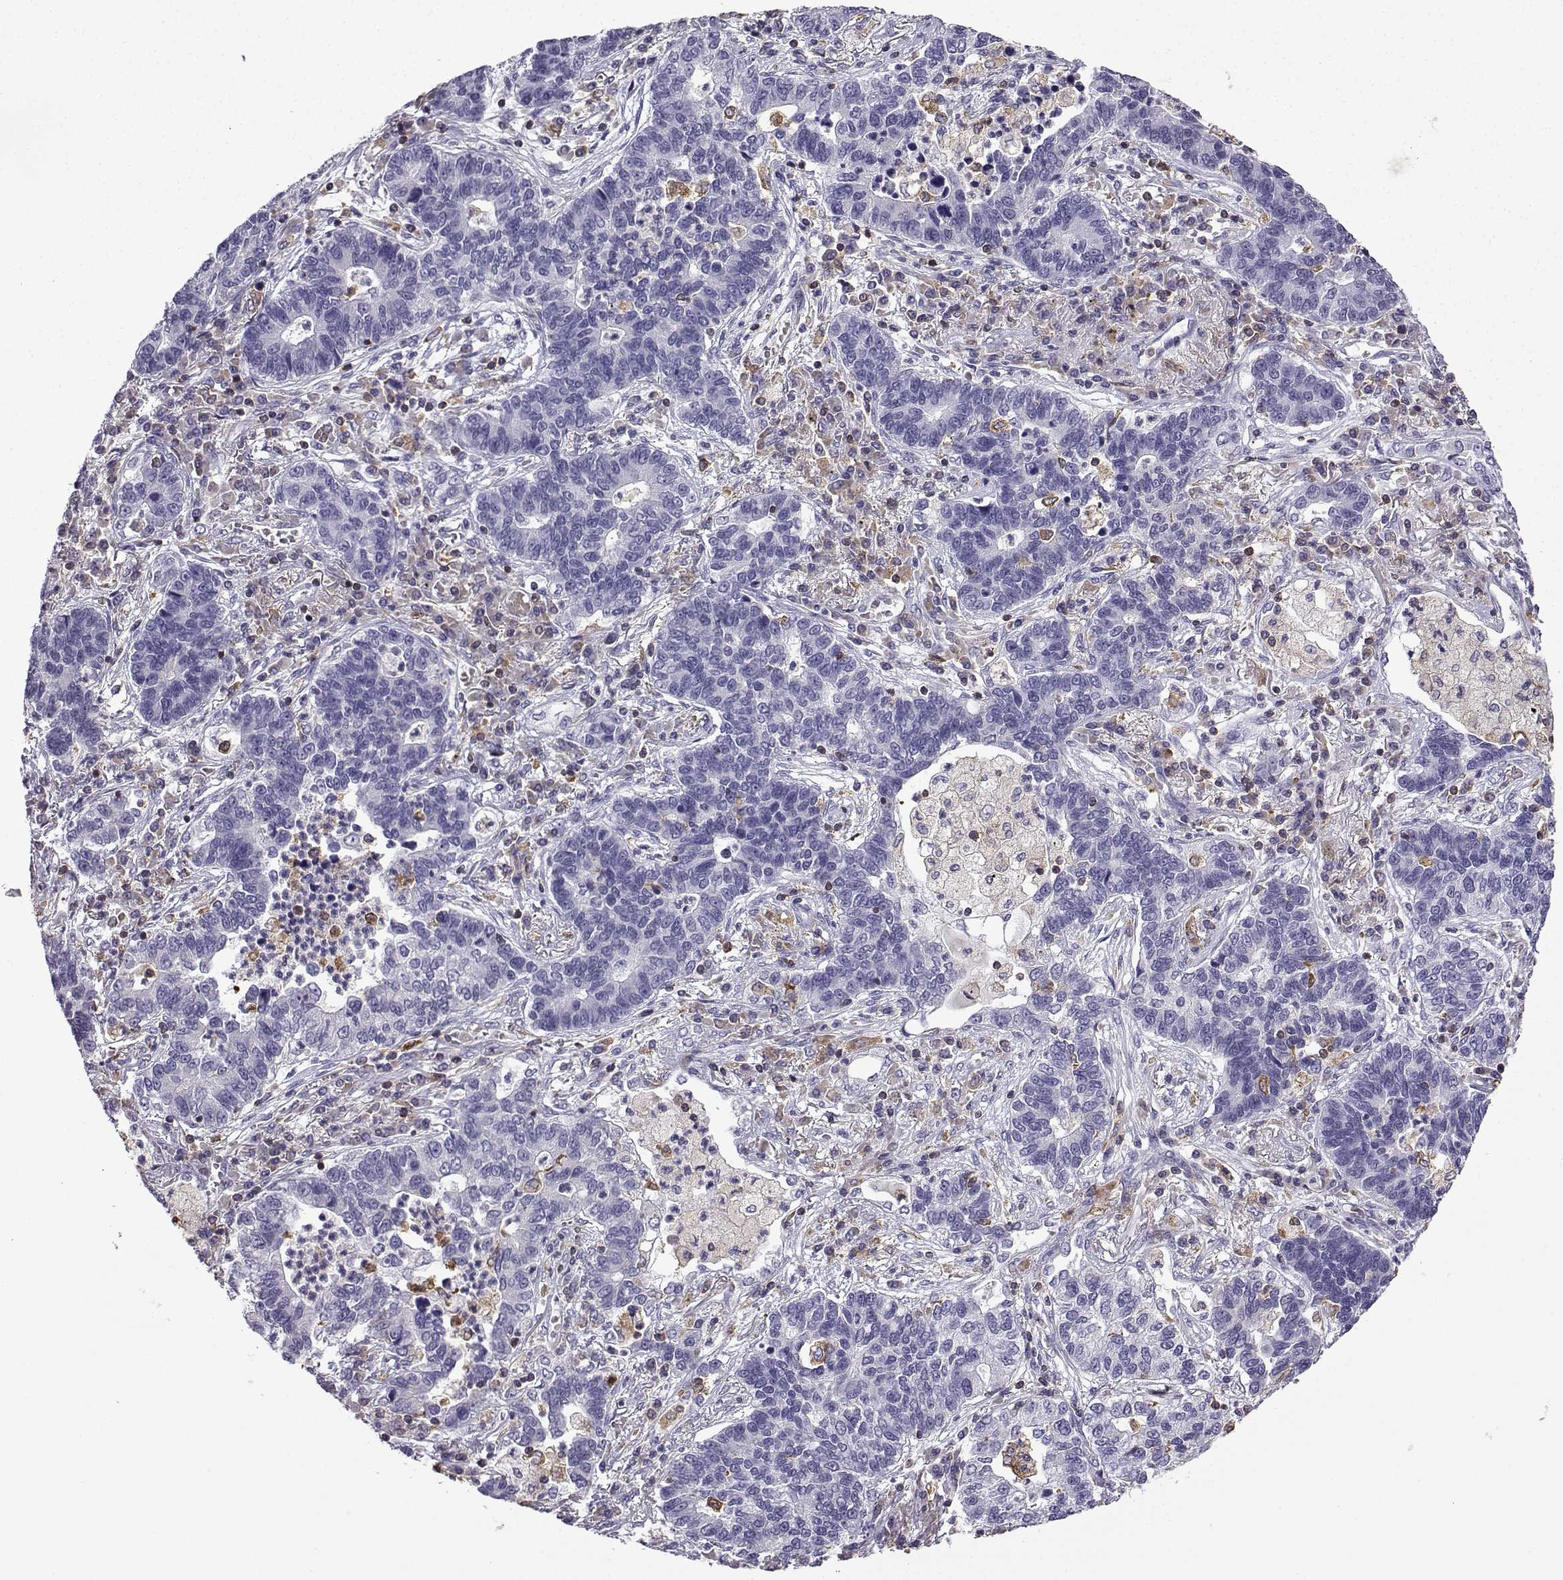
{"staining": {"intensity": "negative", "quantity": "none", "location": "none"}, "tissue": "lung cancer", "cell_type": "Tumor cells", "image_type": "cancer", "snomed": [{"axis": "morphology", "description": "Adenocarcinoma, NOS"}, {"axis": "topography", "description": "Lung"}], "caption": "Lung adenocarcinoma stained for a protein using IHC reveals no staining tumor cells.", "gene": "DOCK10", "patient": {"sex": "female", "age": 57}}